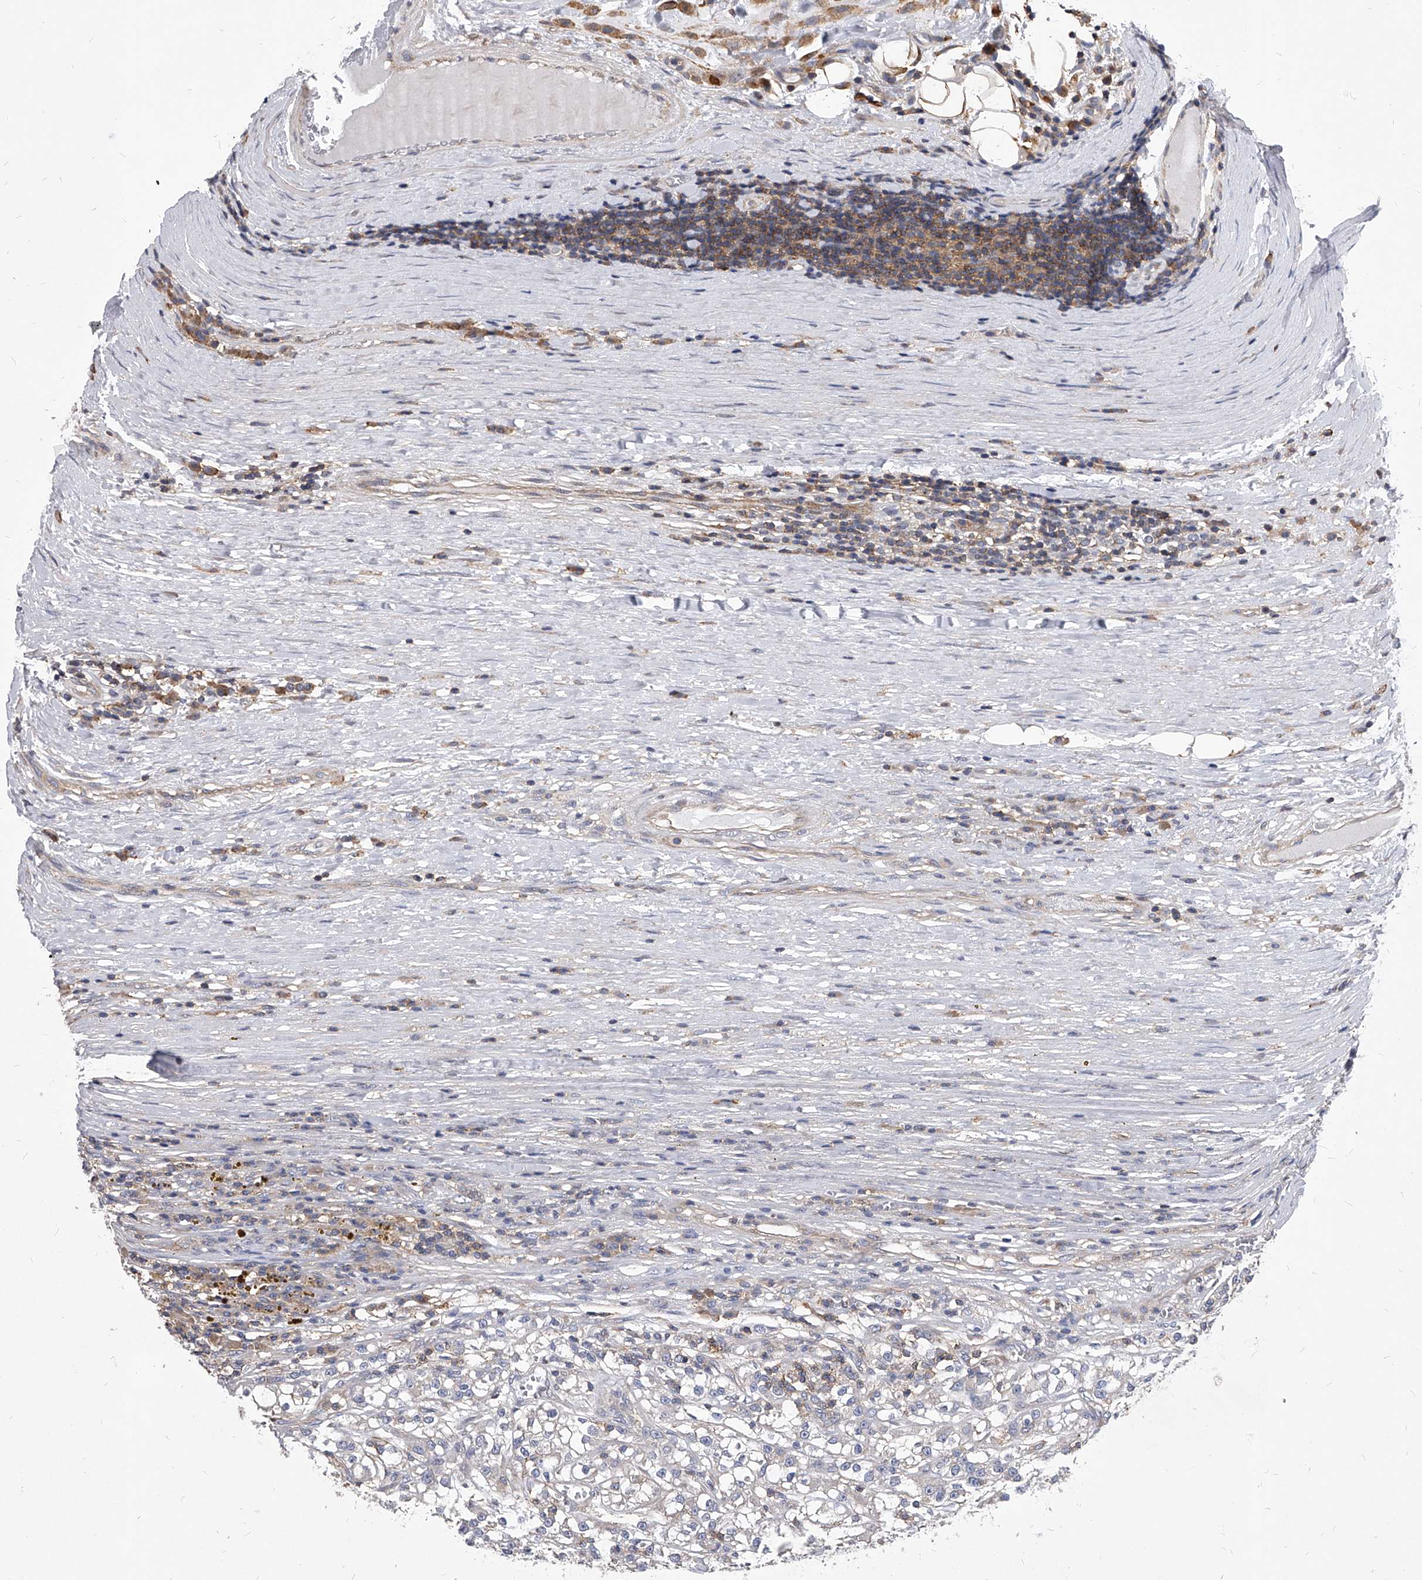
{"staining": {"intensity": "negative", "quantity": "none", "location": "none"}, "tissue": "renal cancer", "cell_type": "Tumor cells", "image_type": "cancer", "snomed": [{"axis": "morphology", "description": "Adenocarcinoma, NOS"}, {"axis": "topography", "description": "Kidney"}], "caption": "Protein analysis of renal cancer (adenocarcinoma) displays no significant staining in tumor cells.", "gene": "ATG5", "patient": {"sex": "female", "age": 52}}